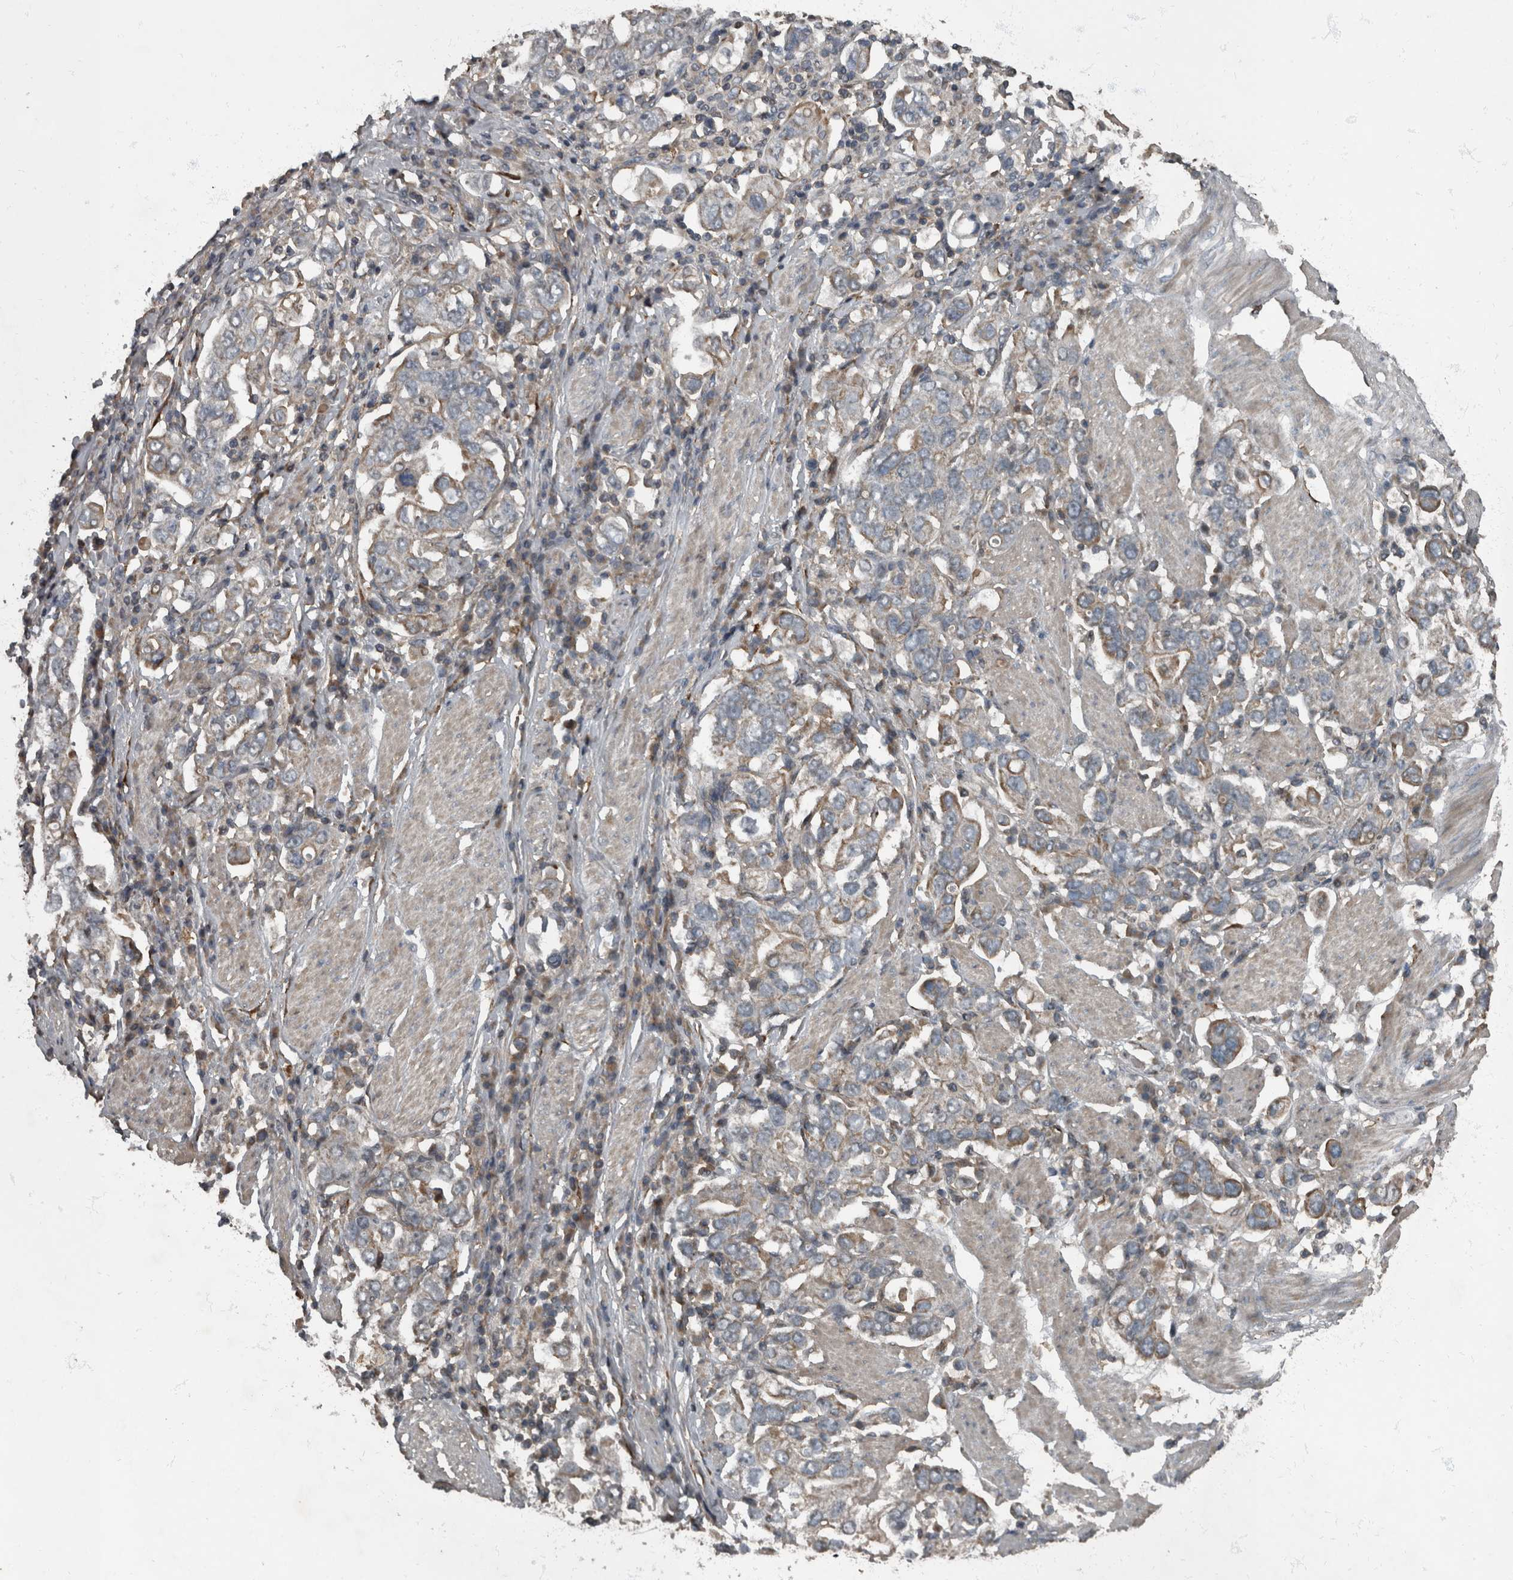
{"staining": {"intensity": "weak", "quantity": "25%-75%", "location": "cytoplasmic/membranous"}, "tissue": "stomach cancer", "cell_type": "Tumor cells", "image_type": "cancer", "snomed": [{"axis": "morphology", "description": "Adenocarcinoma, NOS"}, {"axis": "topography", "description": "Stomach, upper"}], "caption": "Protein analysis of stomach adenocarcinoma tissue shows weak cytoplasmic/membranous staining in approximately 25%-75% of tumor cells.", "gene": "RABGGTB", "patient": {"sex": "male", "age": 62}}